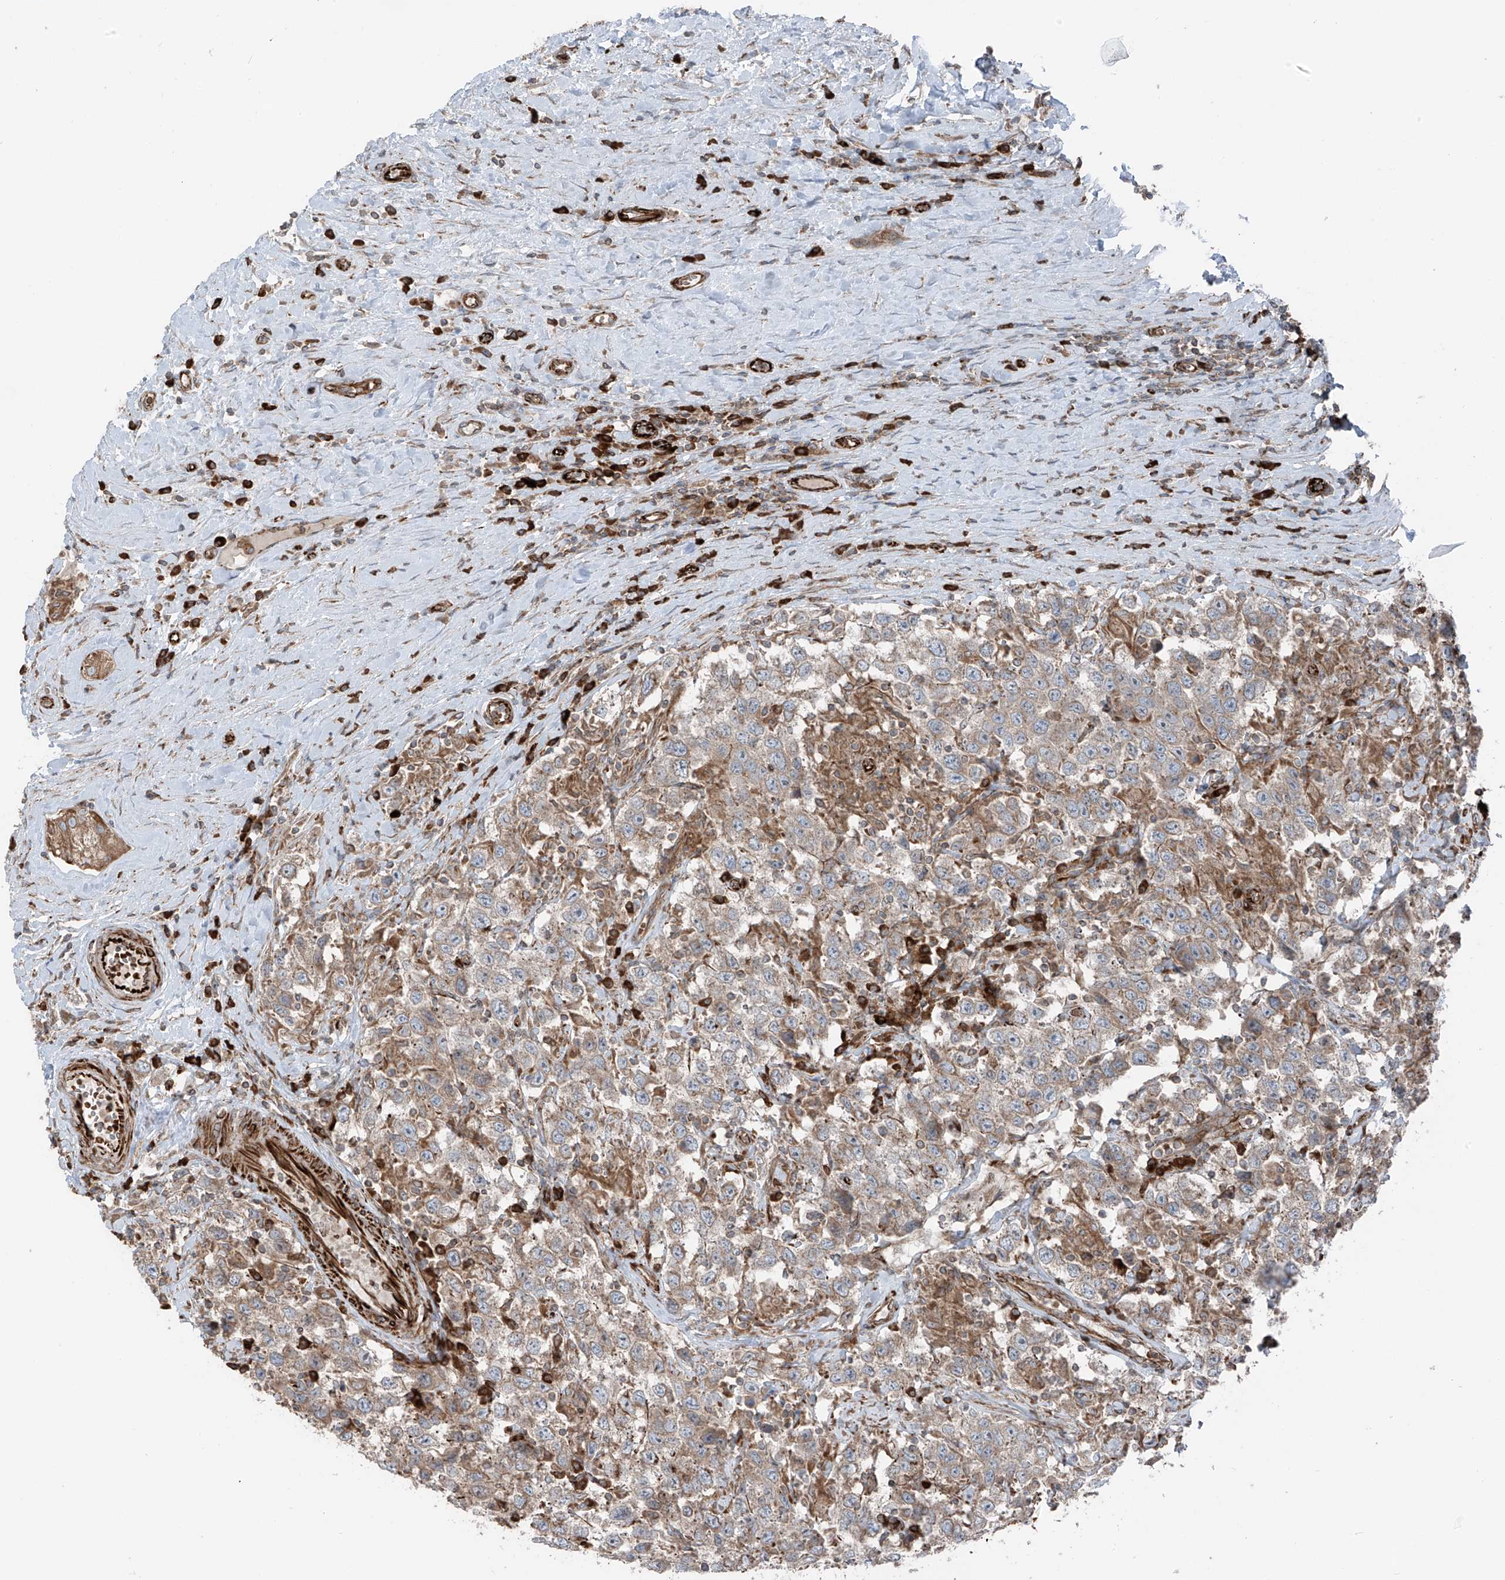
{"staining": {"intensity": "weak", "quantity": ">75%", "location": "cytoplasmic/membranous"}, "tissue": "testis cancer", "cell_type": "Tumor cells", "image_type": "cancer", "snomed": [{"axis": "morphology", "description": "Seminoma, NOS"}, {"axis": "topography", "description": "Testis"}], "caption": "Weak cytoplasmic/membranous positivity for a protein is appreciated in approximately >75% of tumor cells of testis cancer using immunohistochemistry (IHC).", "gene": "ERLEC1", "patient": {"sex": "male", "age": 41}}